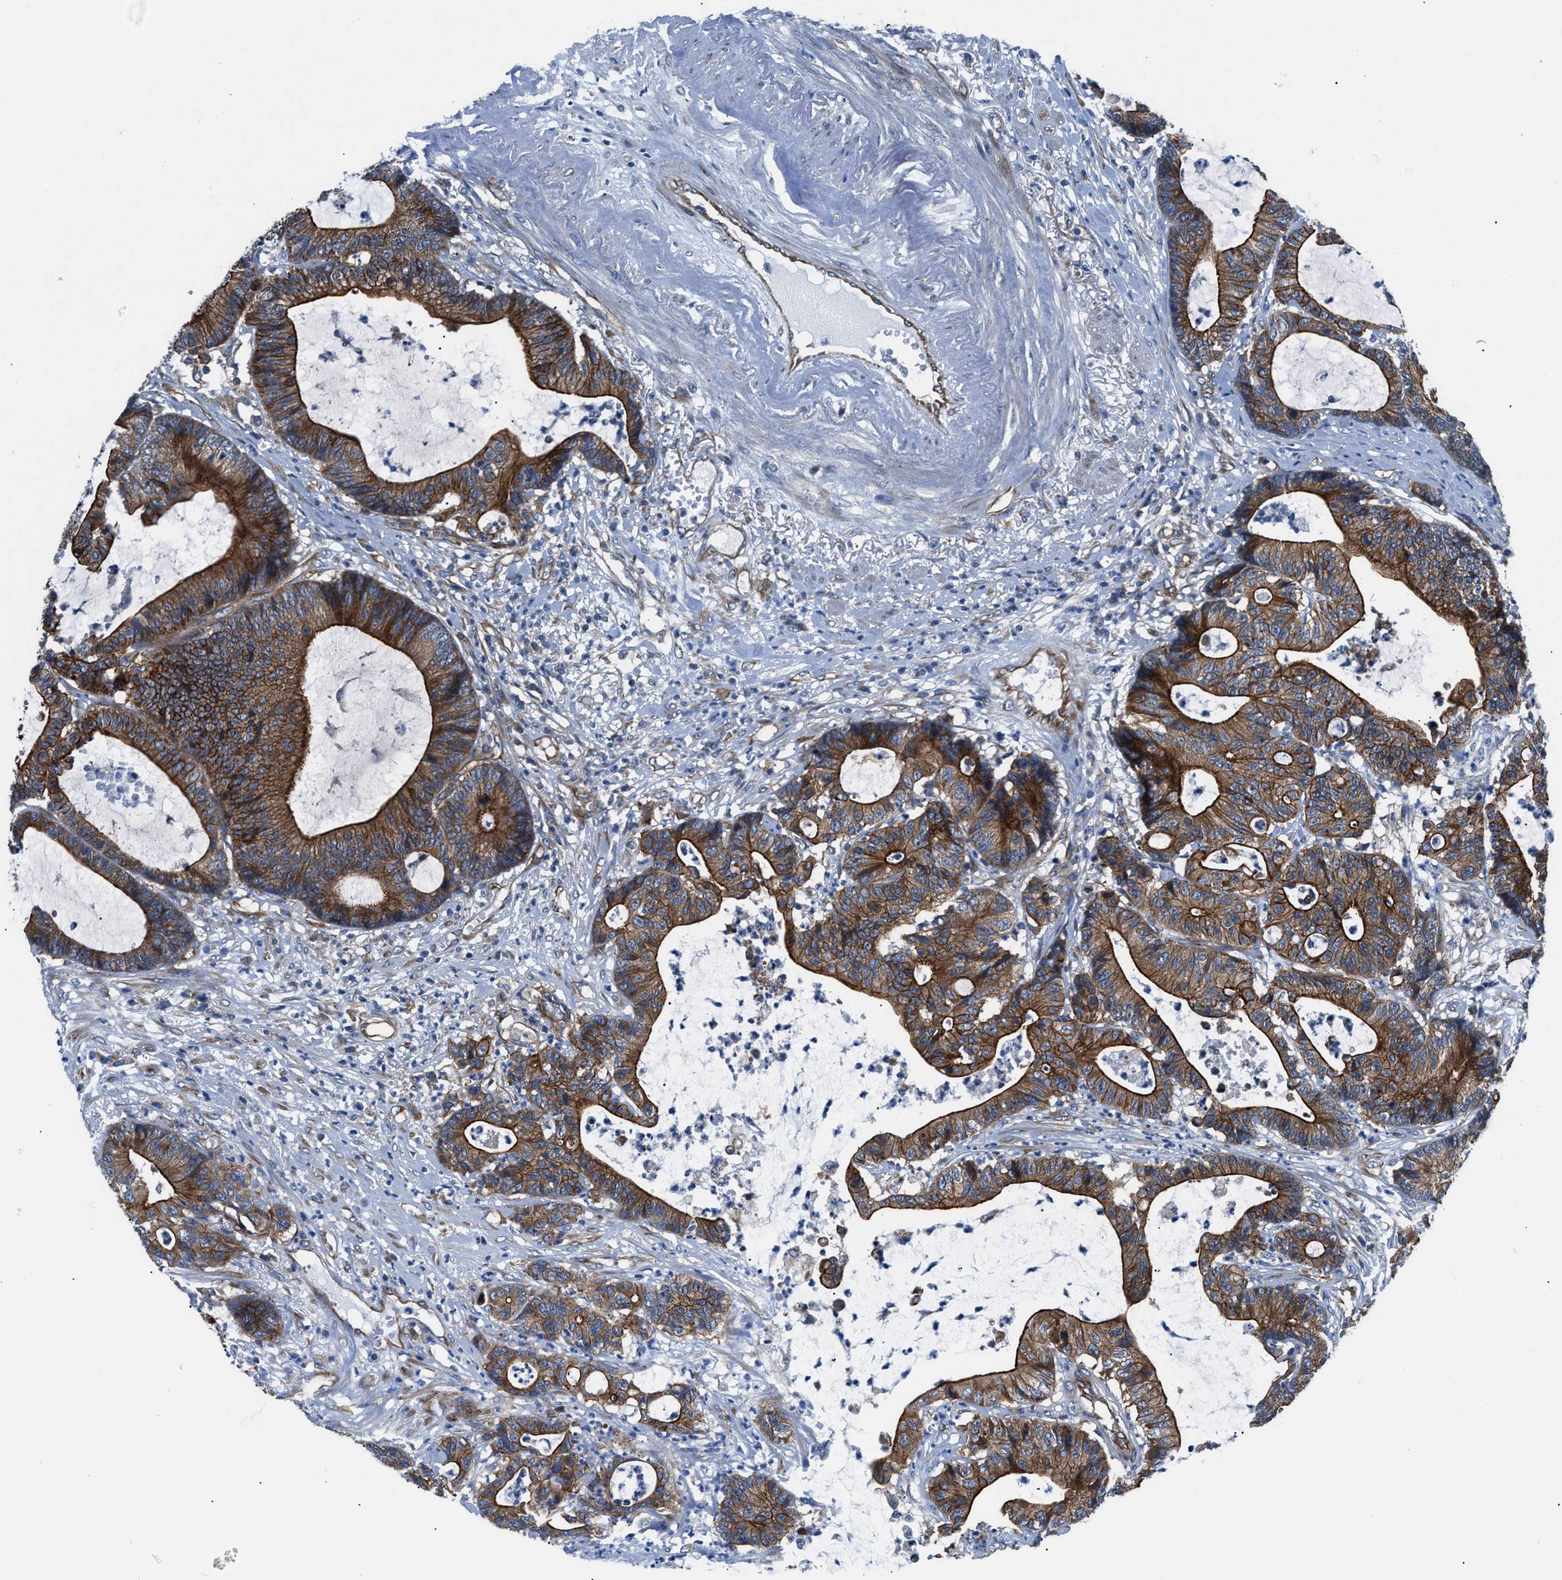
{"staining": {"intensity": "strong", "quantity": ">75%", "location": "cytoplasmic/membranous"}, "tissue": "colorectal cancer", "cell_type": "Tumor cells", "image_type": "cancer", "snomed": [{"axis": "morphology", "description": "Adenocarcinoma, NOS"}, {"axis": "topography", "description": "Colon"}], "caption": "High-magnification brightfield microscopy of colorectal cancer (adenocarcinoma) stained with DAB (brown) and counterstained with hematoxylin (blue). tumor cells exhibit strong cytoplasmic/membranous expression is identified in about>75% of cells.", "gene": "TRIP4", "patient": {"sex": "female", "age": 84}}